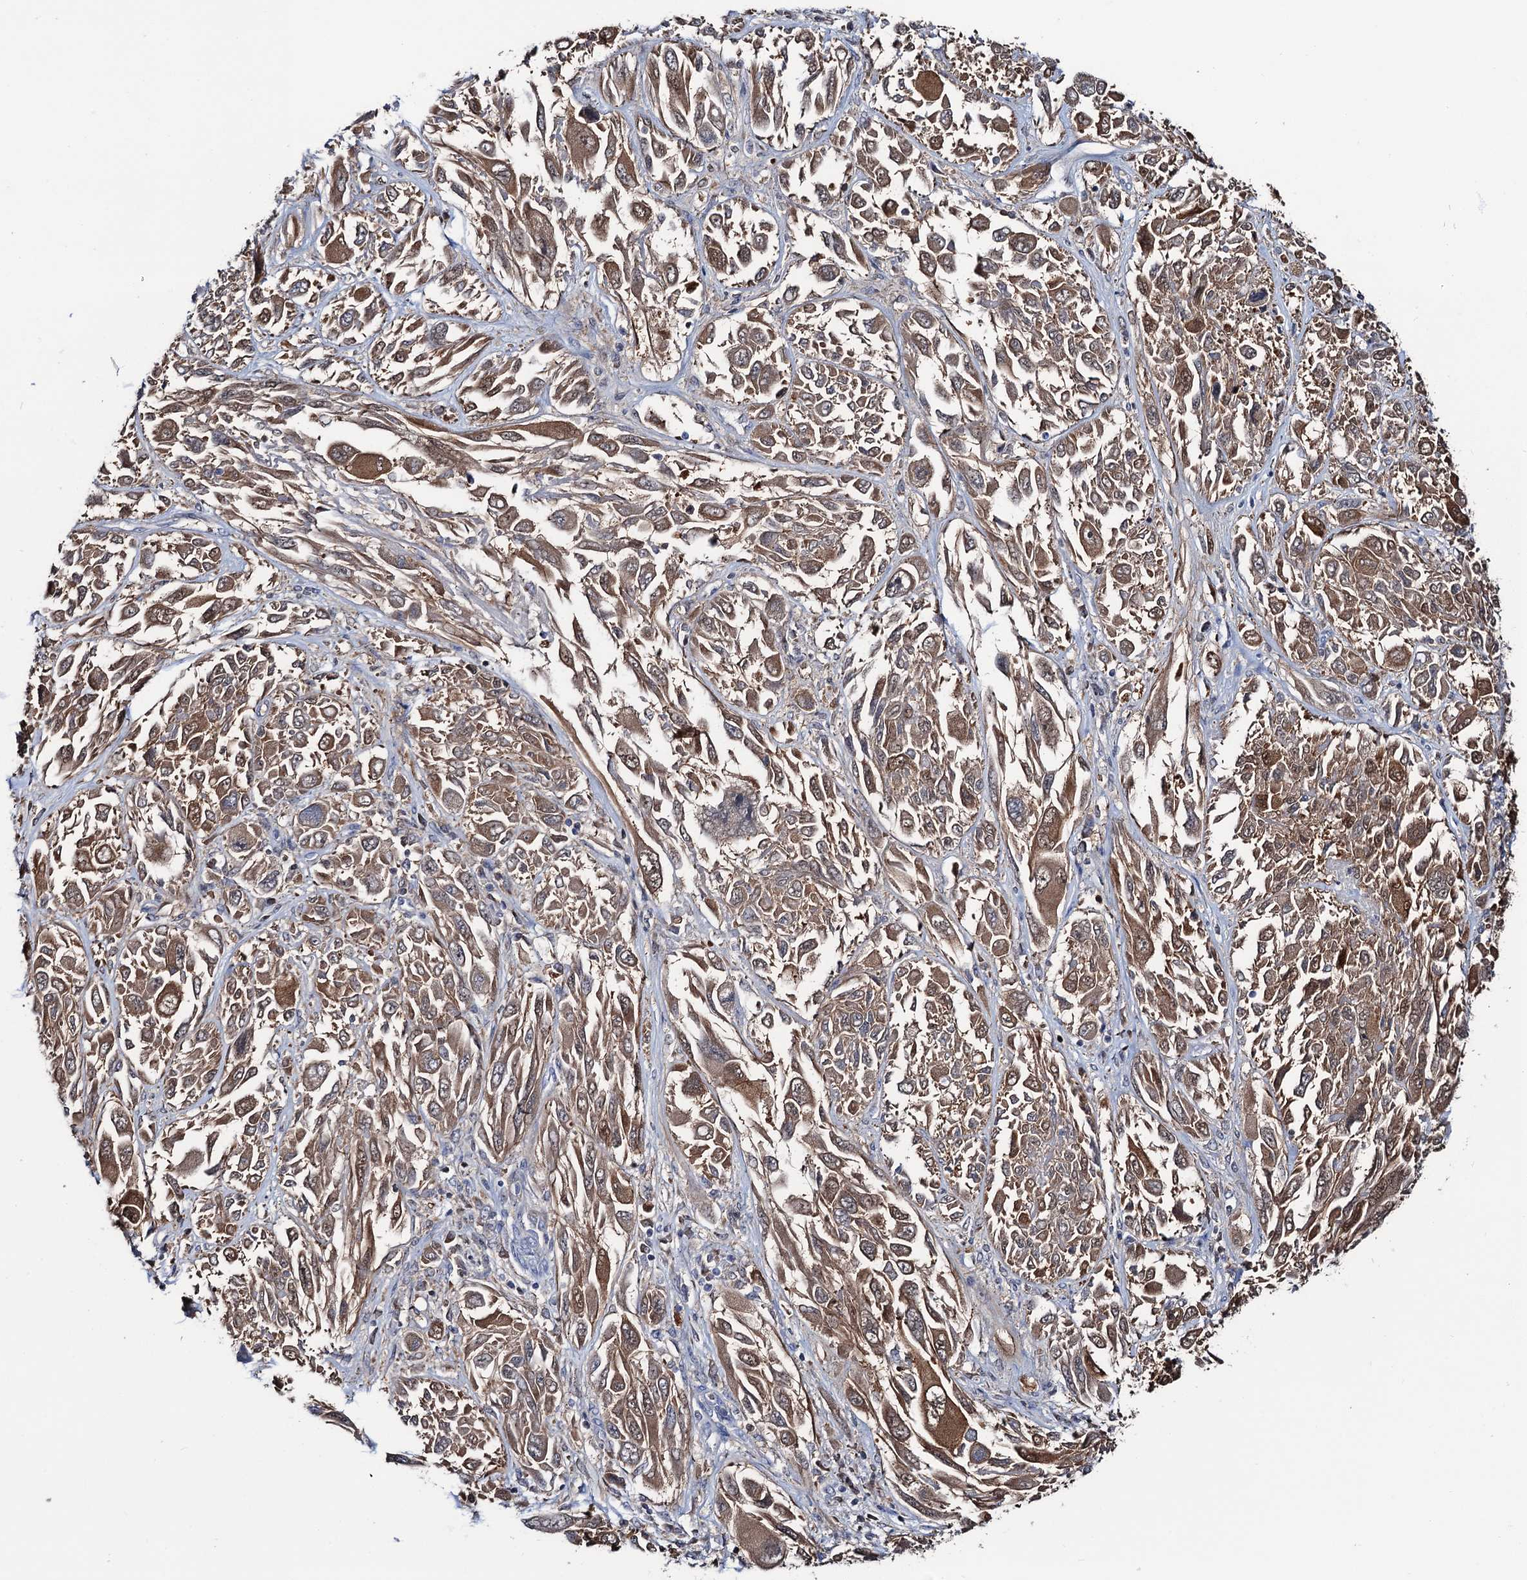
{"staining": {"intensity": "moderate", "quantity": ">75%", "location": "cytoplasmic/membranous,nuclear"}, "tissue": "melanoma", "cell_type": "Tumor cells", "image_type": "cancer", "snomed": [{"axis": "morphology", "description": "Malignant melanoma, NOS"}, {"axis": "topography", "description": "Skin"}], "caption": "Human melanoma stained for a protein (brown) shows moderate cytoplasmic/membranous and nuclear positive expression in approximately >75% of tumor cells.", "gene": "FAH", "patient": {"sex": "female", "age": 91}}